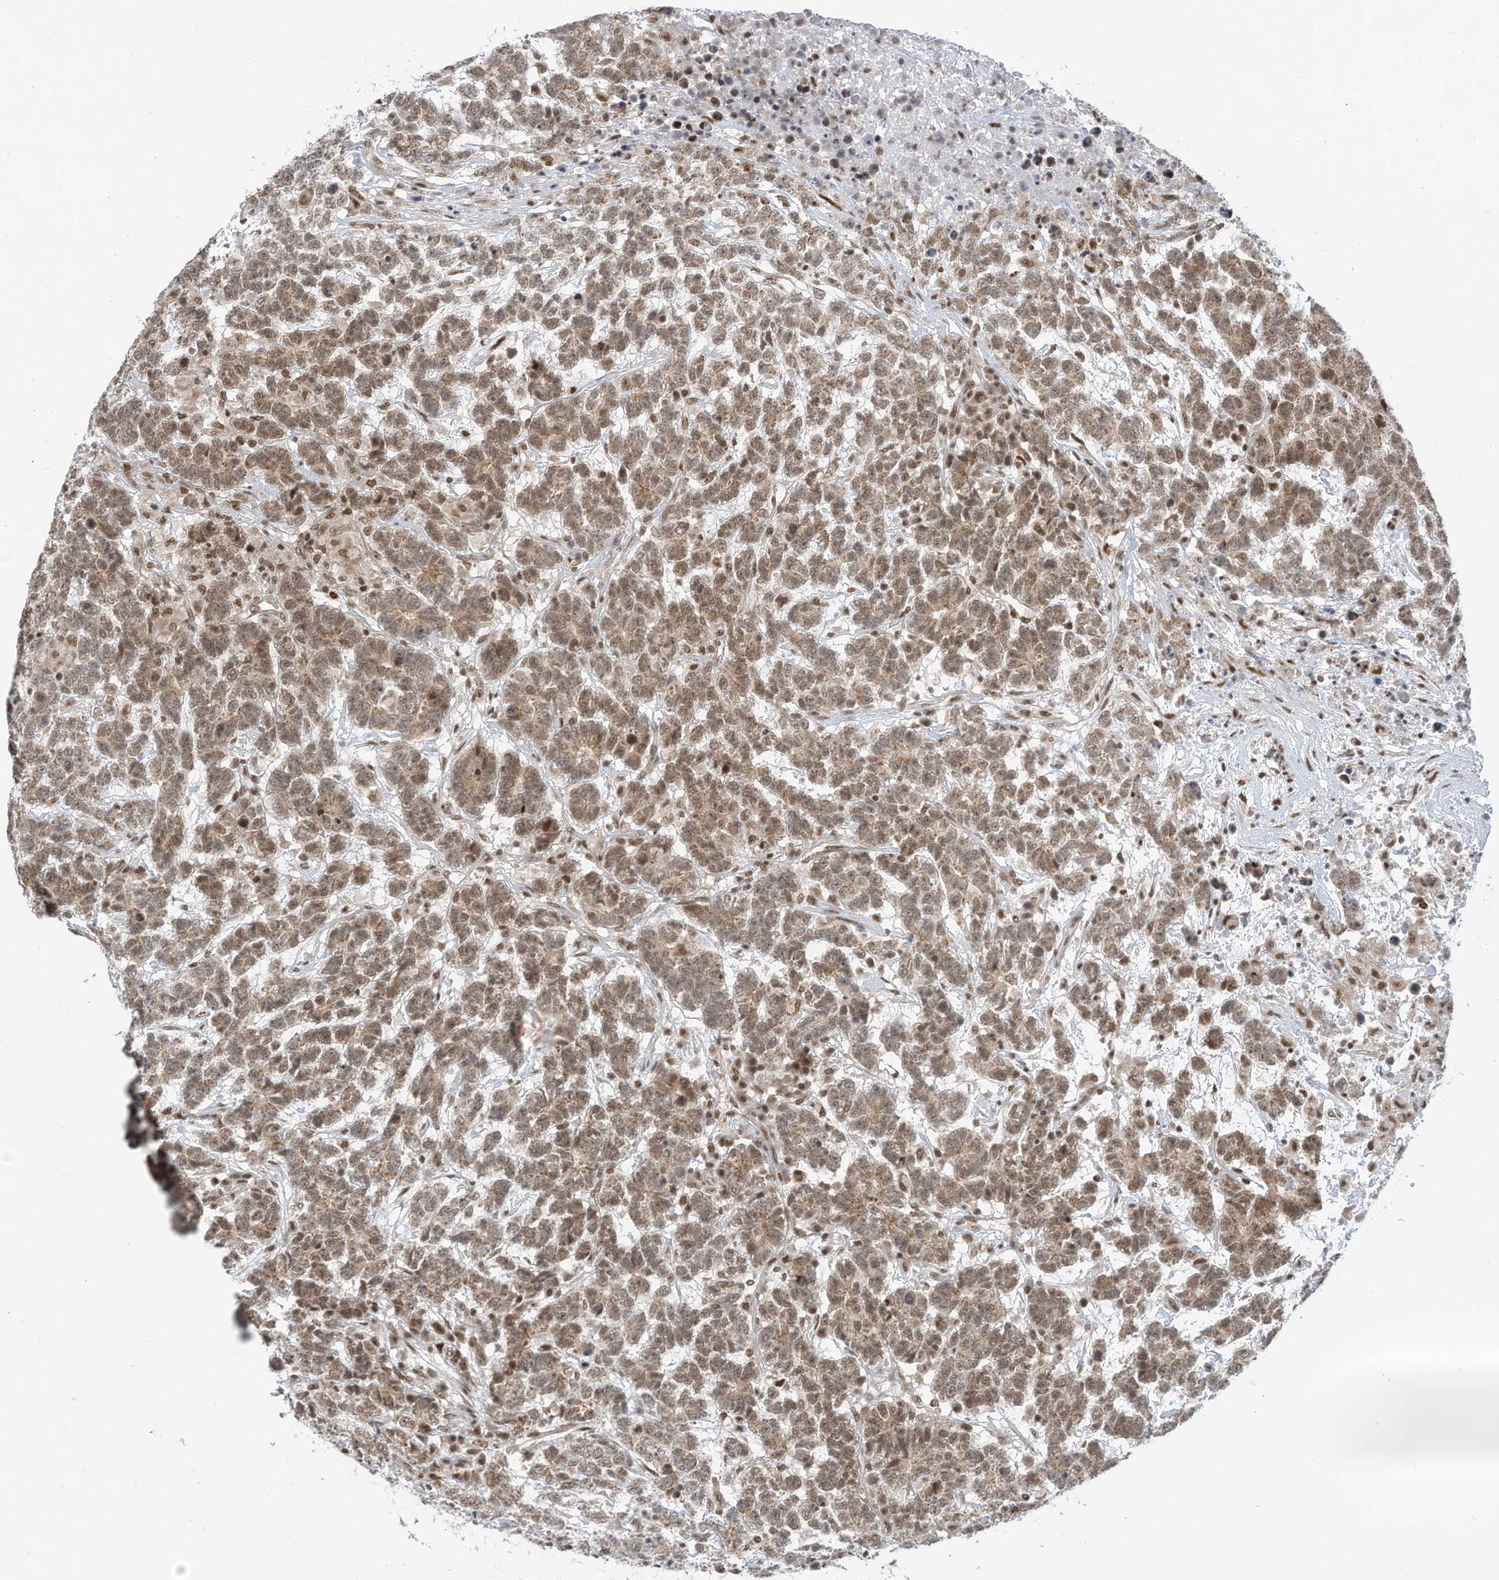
{"staining": {"intensity": "weak", "quantity": ">75%", "location": "nuclear"}, "tissue": "testis cancer", "cell_type": "Tumor cells", "image_type": "cancer", "snomed": [{"axis": "morphology", "description": "Carcinoma, Embryonal, NOS"}, {"axis": "topography", "description": "Testis"}], "caption": "Weak nuclear protein positivity is appreciated in about >75% of tumor cells in testis cancer (embryonal carcinoma). Using DAB (3,3'-diaminobenzidine) (brown) and hematoxylin (blue) stains, captured at high magnification using brightfield microscopy.", "gene": "AURKAIP1", "patient": {"sex": "male", "age": 26}}